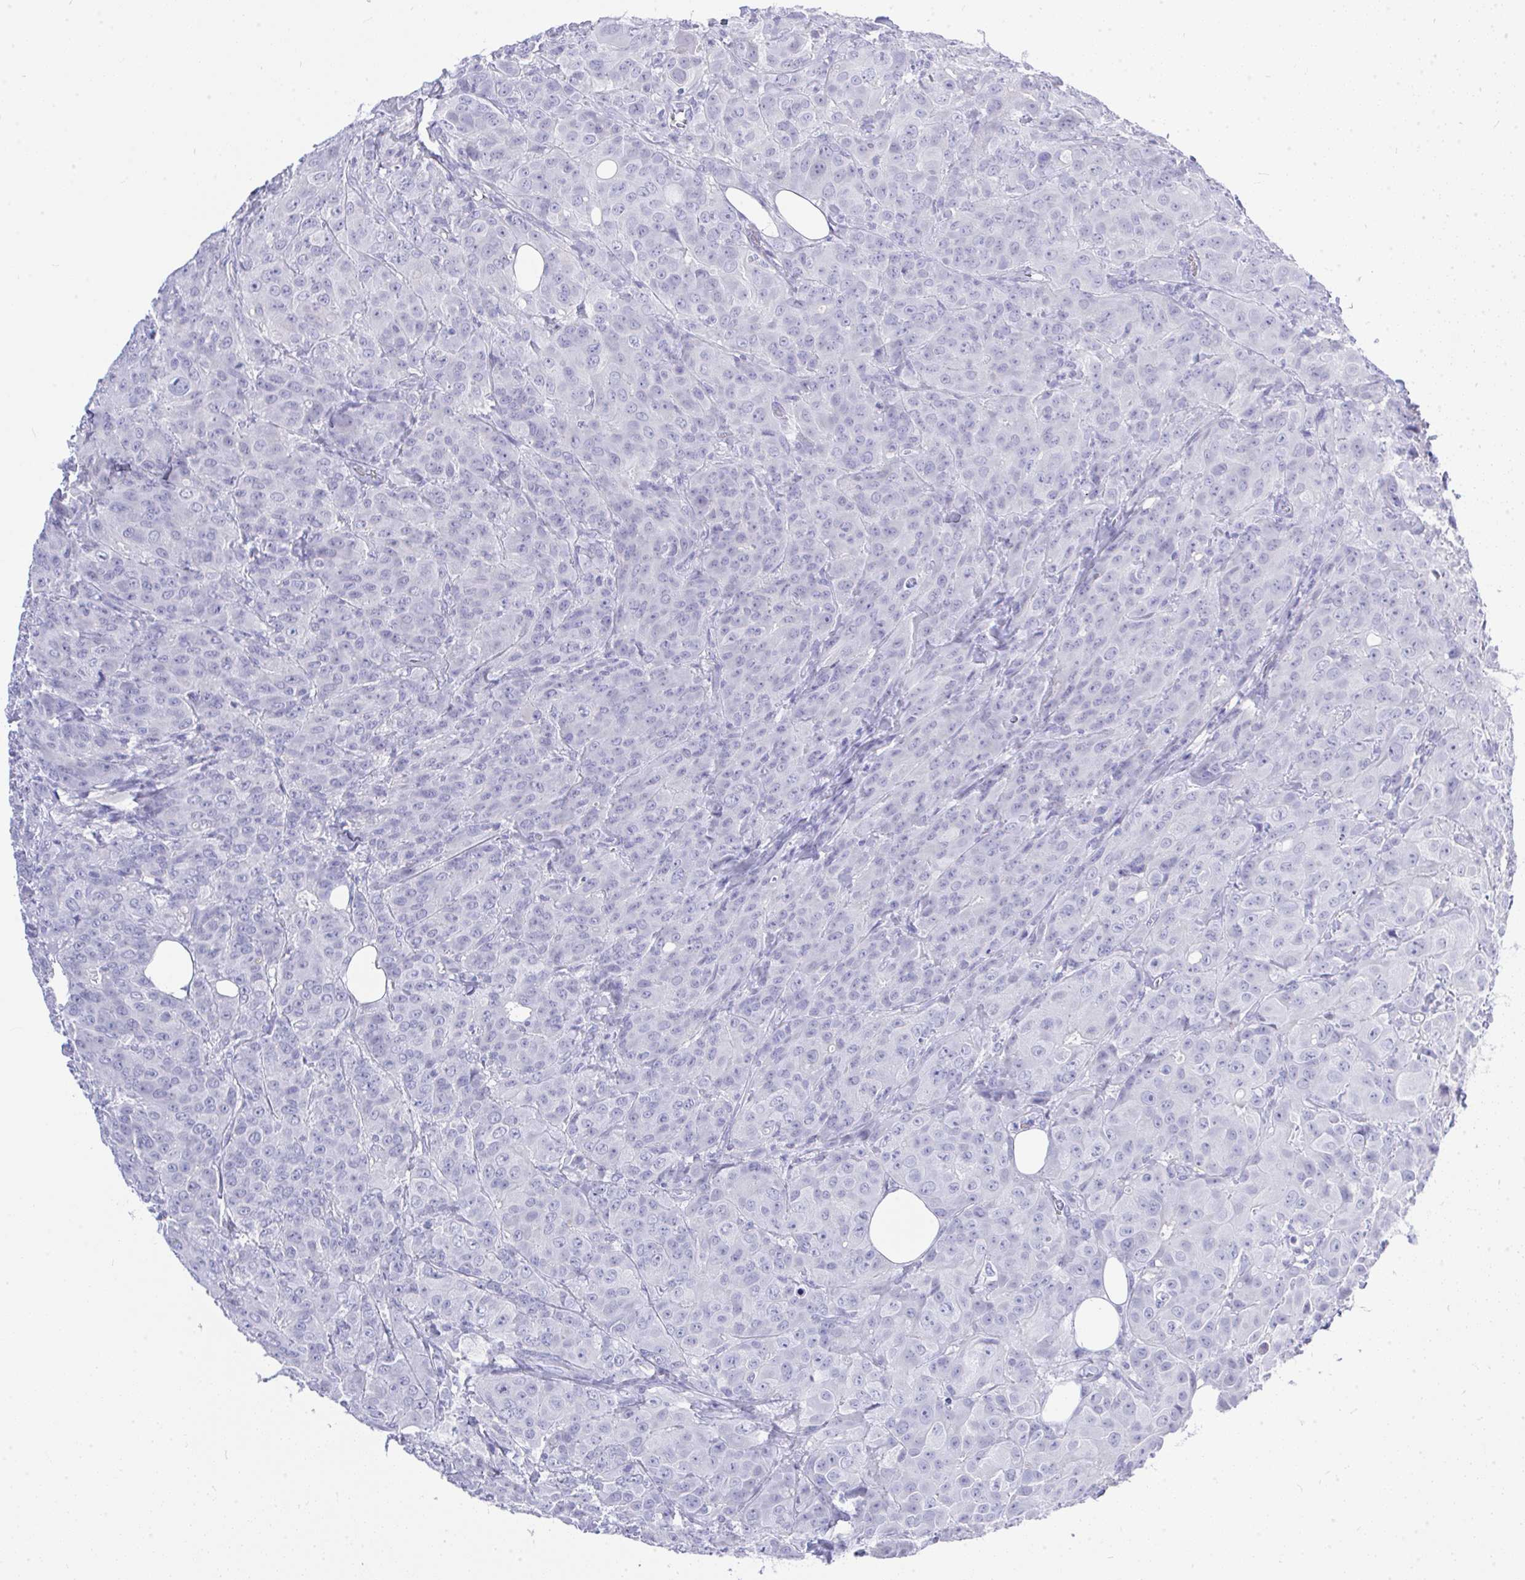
{"staining": {"intensity": "negative", "quantity": "none", "location": "none"}, "tissue": "breast cancer", "cell_type": "Tumor cells", "image_type": "cancer", "snomed": [{"axis": "morphology", "description": "Normal tissue, NOS"}, {"axis": "morphology", "description": "Duct carcinoma"}, {"axis": "topography", "description": "Breast"}], "caption": "The image exhibits no staining of tumor cells in breast cancer.", "gene": "MS4A12", "patient": {"sex": "female", "age": 43}}